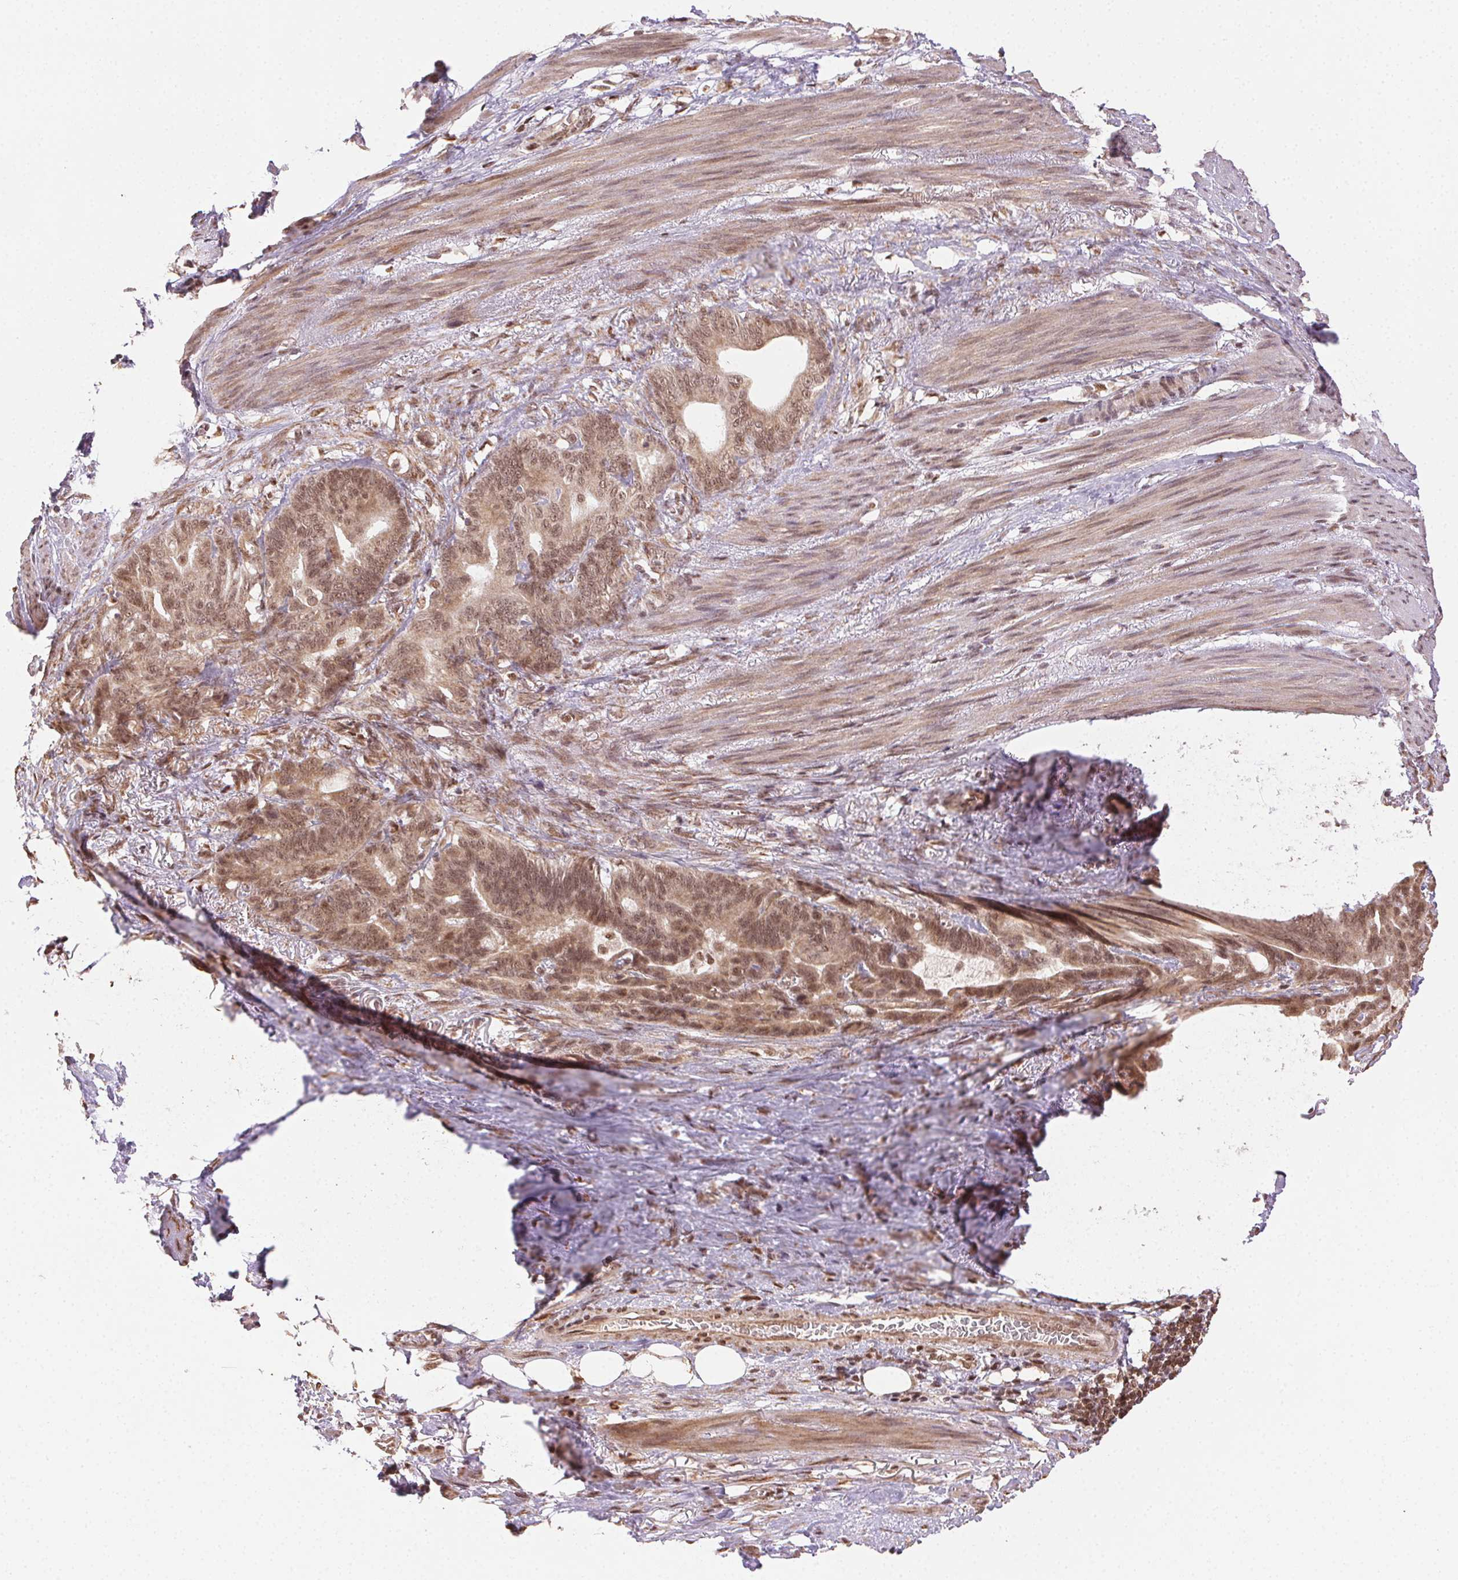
{"staining": {"intensity": "moderate", "quantity": ">75%", "location": "cytoplasmic/membranous,nuclear"}, "tissue": "stomach cancer", "cell_type": "Tumor cells", "image_type": "cancer", "snomed": [{"axis": "morphology", "description": "Normal tissue, NOS"}, {"axis": "morphology", "description": "Adenocarcinoma, NOS"}, {"axis": "topography", "description": "Esophagus"}, {"axis": "topography", "description": "Stomach, upper"}], "caption": "This is a micrograph of immunohistochemistry staining of stomach adenocarcinoma, which shows moderate positivity in the cytoplasmic/membranous and nuclear of tumor cells.", "gene": "TREML4", "patient": {"sex": "male", "age": 62}}